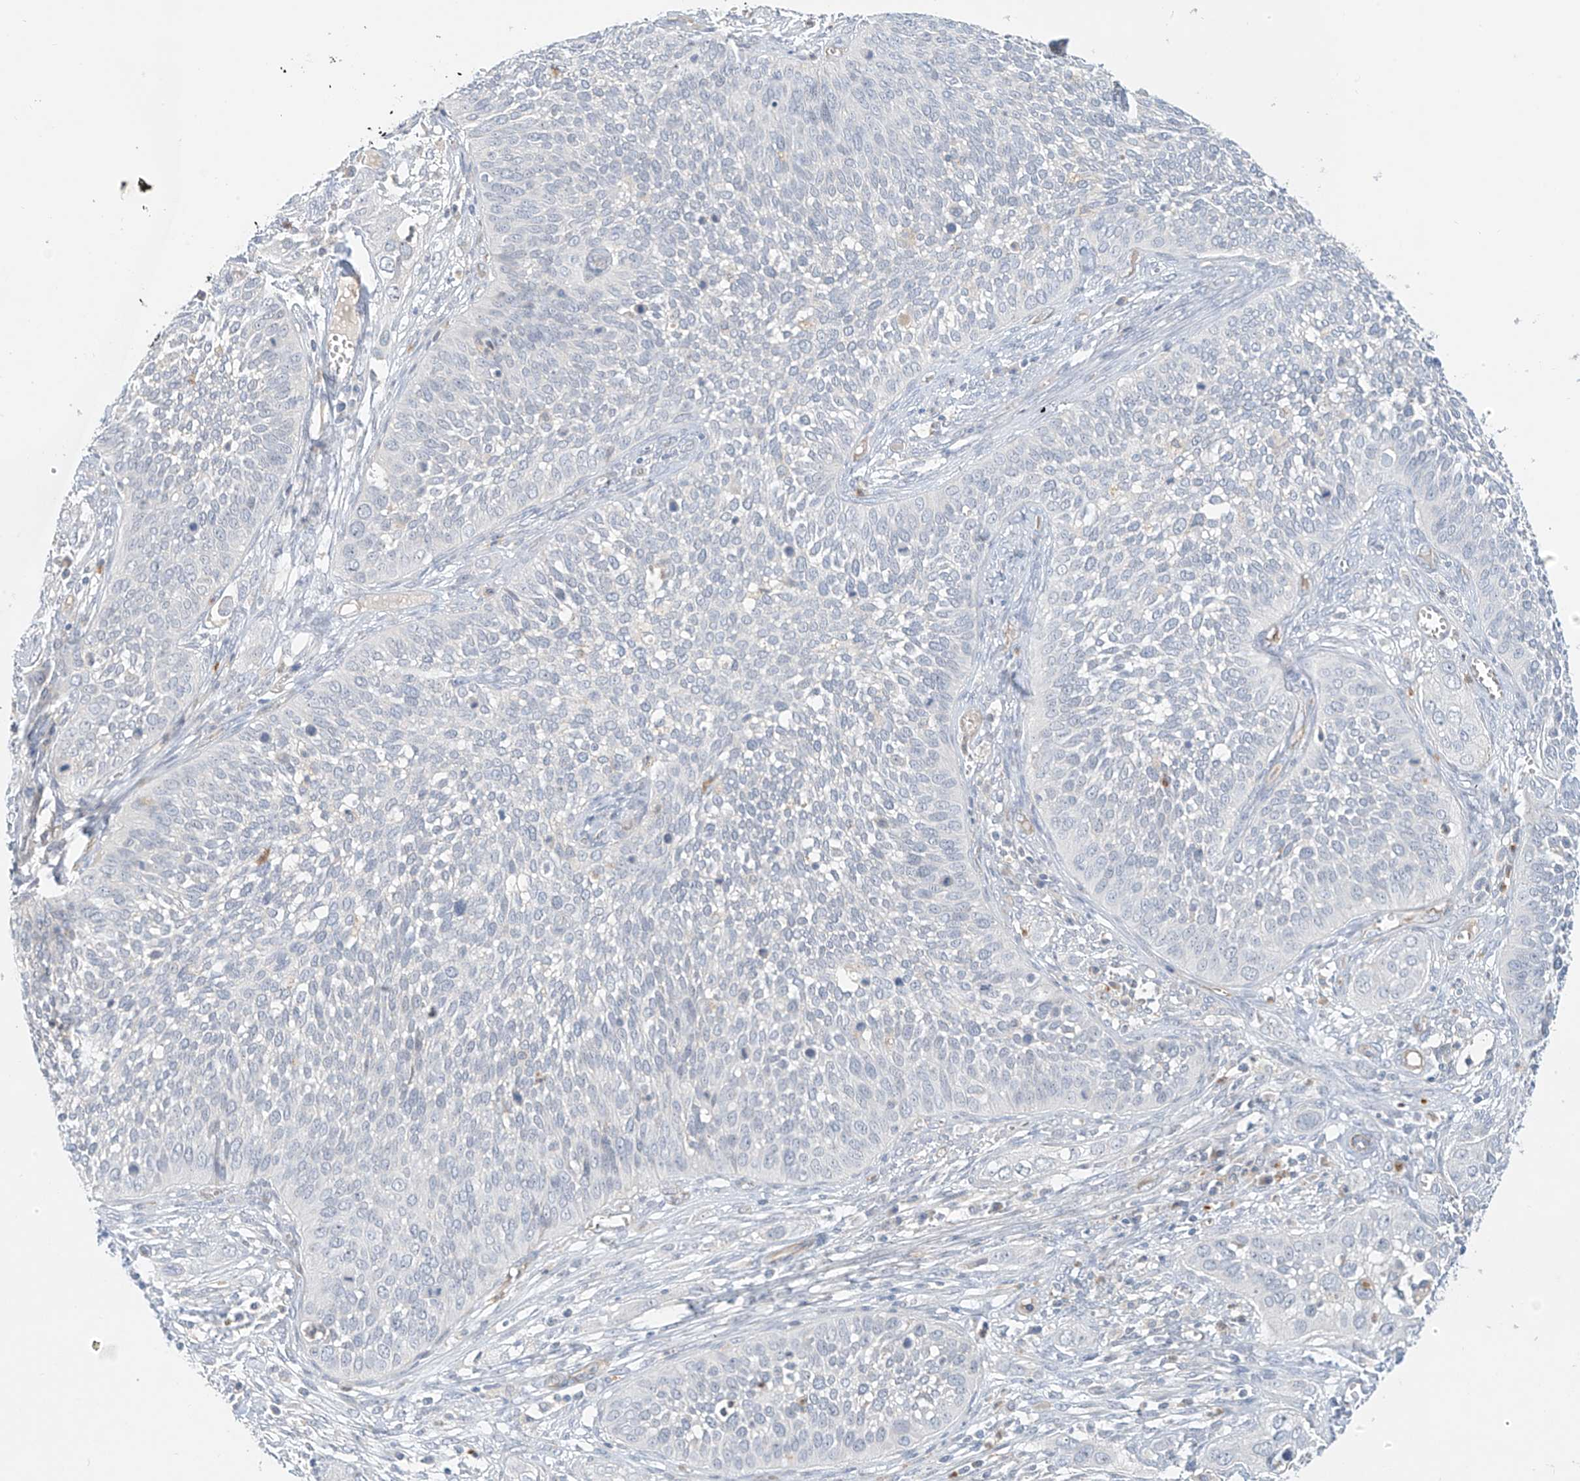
{"staining": {"intensity": "negative", "quantity": "none", "location": "none"}, "tissue": "cervical cancer", "cell_type": "Tumor cells", "image_type": "cancer", "snomed": [{"axis": "morphology", "description": "Squamous cell carcinoma, NOS"}, {"axis": "topography", "description": "Cervix"}], "caption": "Immunohistochemistry (IHC) micrograph of human cervical cancer (squamous cell carcinoma) stained for a protein (brown), which shows no staining in tumor cells. (DAB IHC visualized using brightfield microscopy, high magnification).", "gene": "C2orf42", "patient": {"sex": "female", "age": 34}}